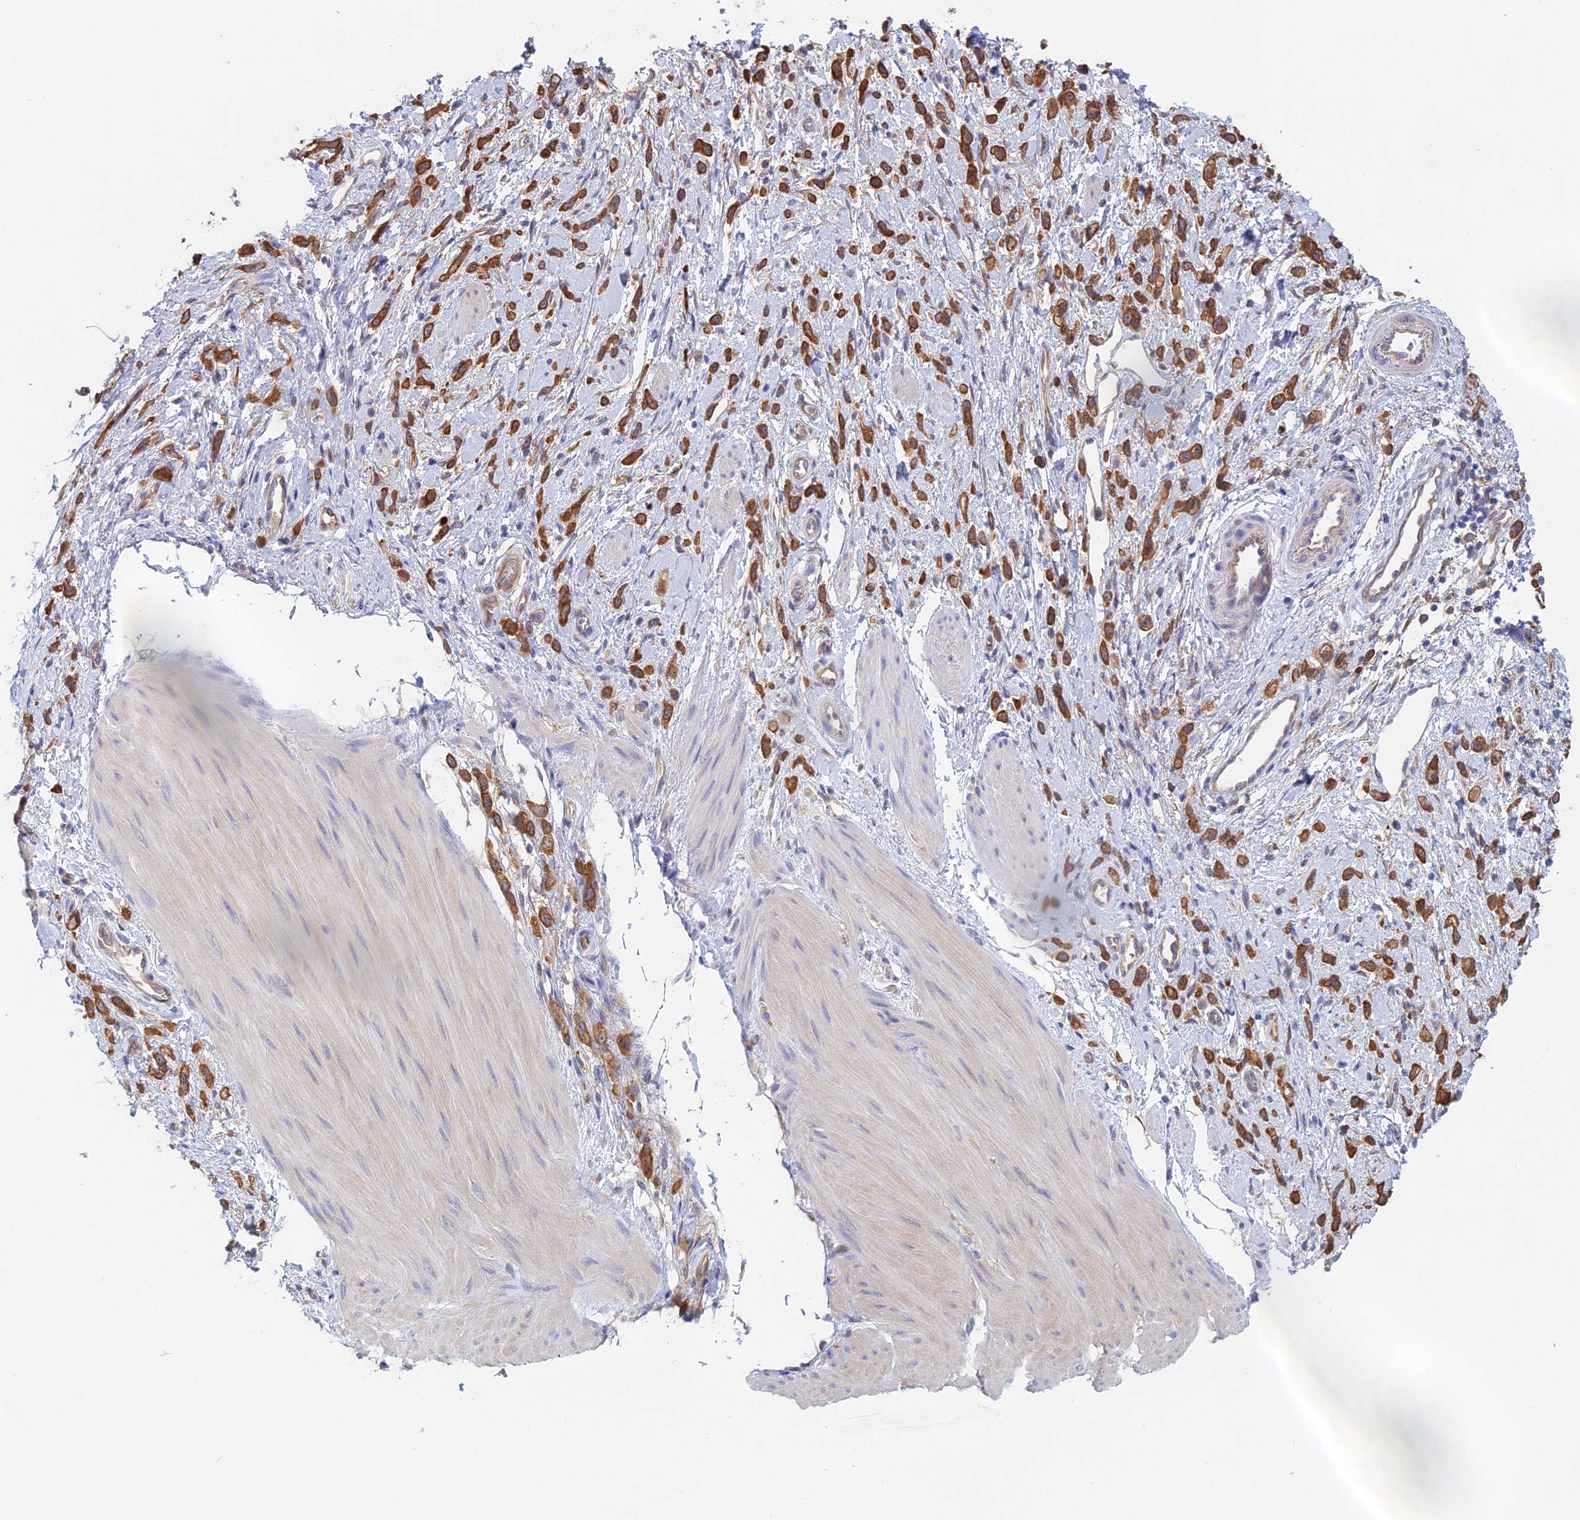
{"staining": {"intensity": "strong", "quantity": ">75%", "location": "cytoplasmic/membranous"}, "tissue": "stomach cancer", "cell_type": "Tumor cells", "image_type": "cancer", "snomed": [{"axis": "morphology", "description": "Adenocarcinoma, NOS"}, {"axis": "topography", "description": "Stomach"}], "caption": "Strong cytoplasmic/membranous expression for a protein is present in about >75% of tumor cells of adenocarcinoma (stomach) using immunohistochemistry.", "gene": "SYNDIG1L", "patient": {"sex": "female", "age": 65}}